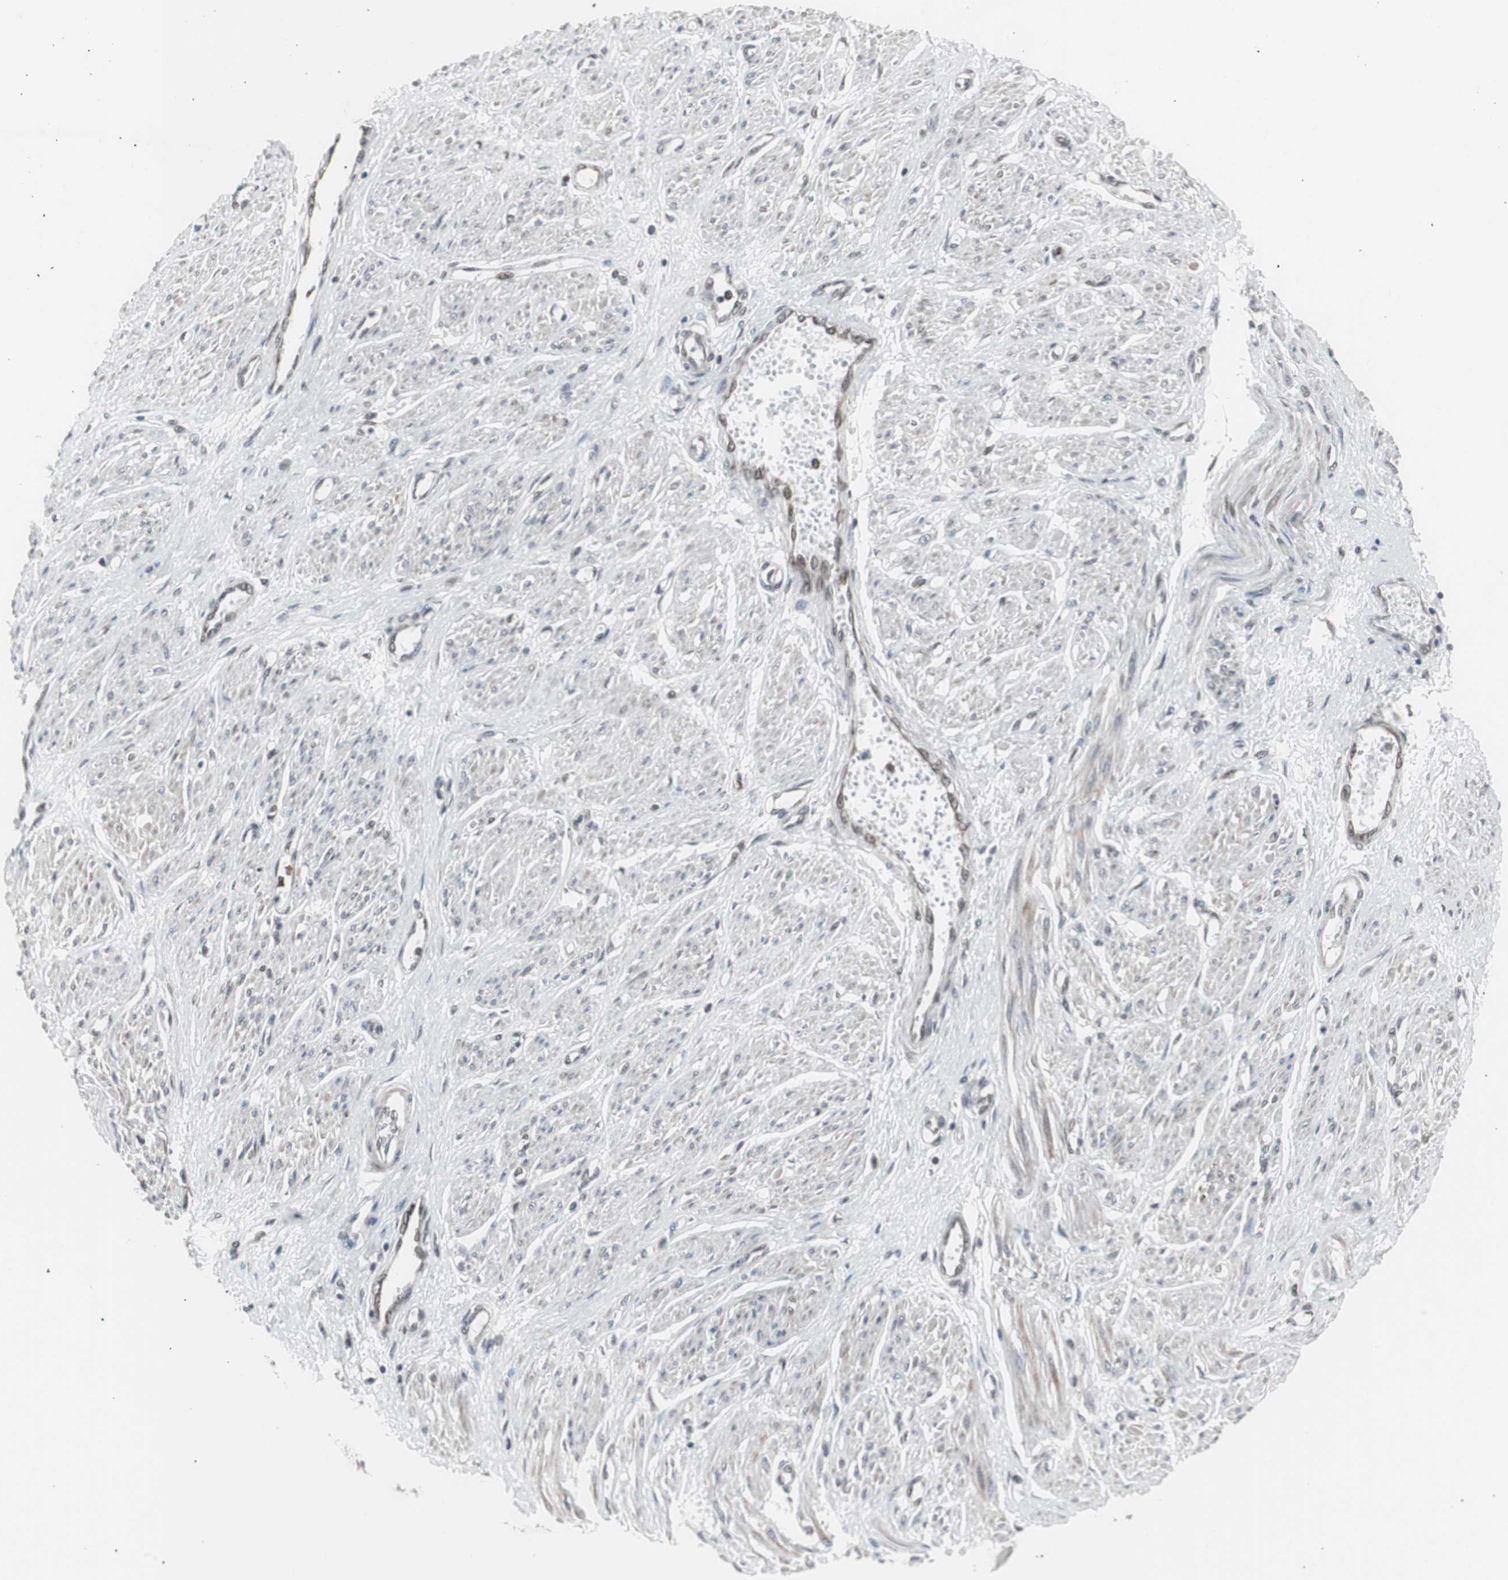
{"staining": {"intensity": "moderate", "quantity": ">75%", "location": "cytoplasmic/membranous,nuclear"}, "tissue": "smooth muscle", "cell_type": "Smooth muscle cells", "image_type": "normal", "snomed": [{"axis": "morphology", "description": "Normal tissue, NOS"}, {"axis": "topography", "description": "Smooth muscle"}, {"axis": "topography", "description": "Uterus"}], "caption": "Human smooth muscle stained with a brown dye reveals moderate cytoplasmic/membranous,nuclear positive positivity in about >75% of smooth muscle cells.", "gene": "RXRA", "patient": {"sex": "female", "age": 39}}